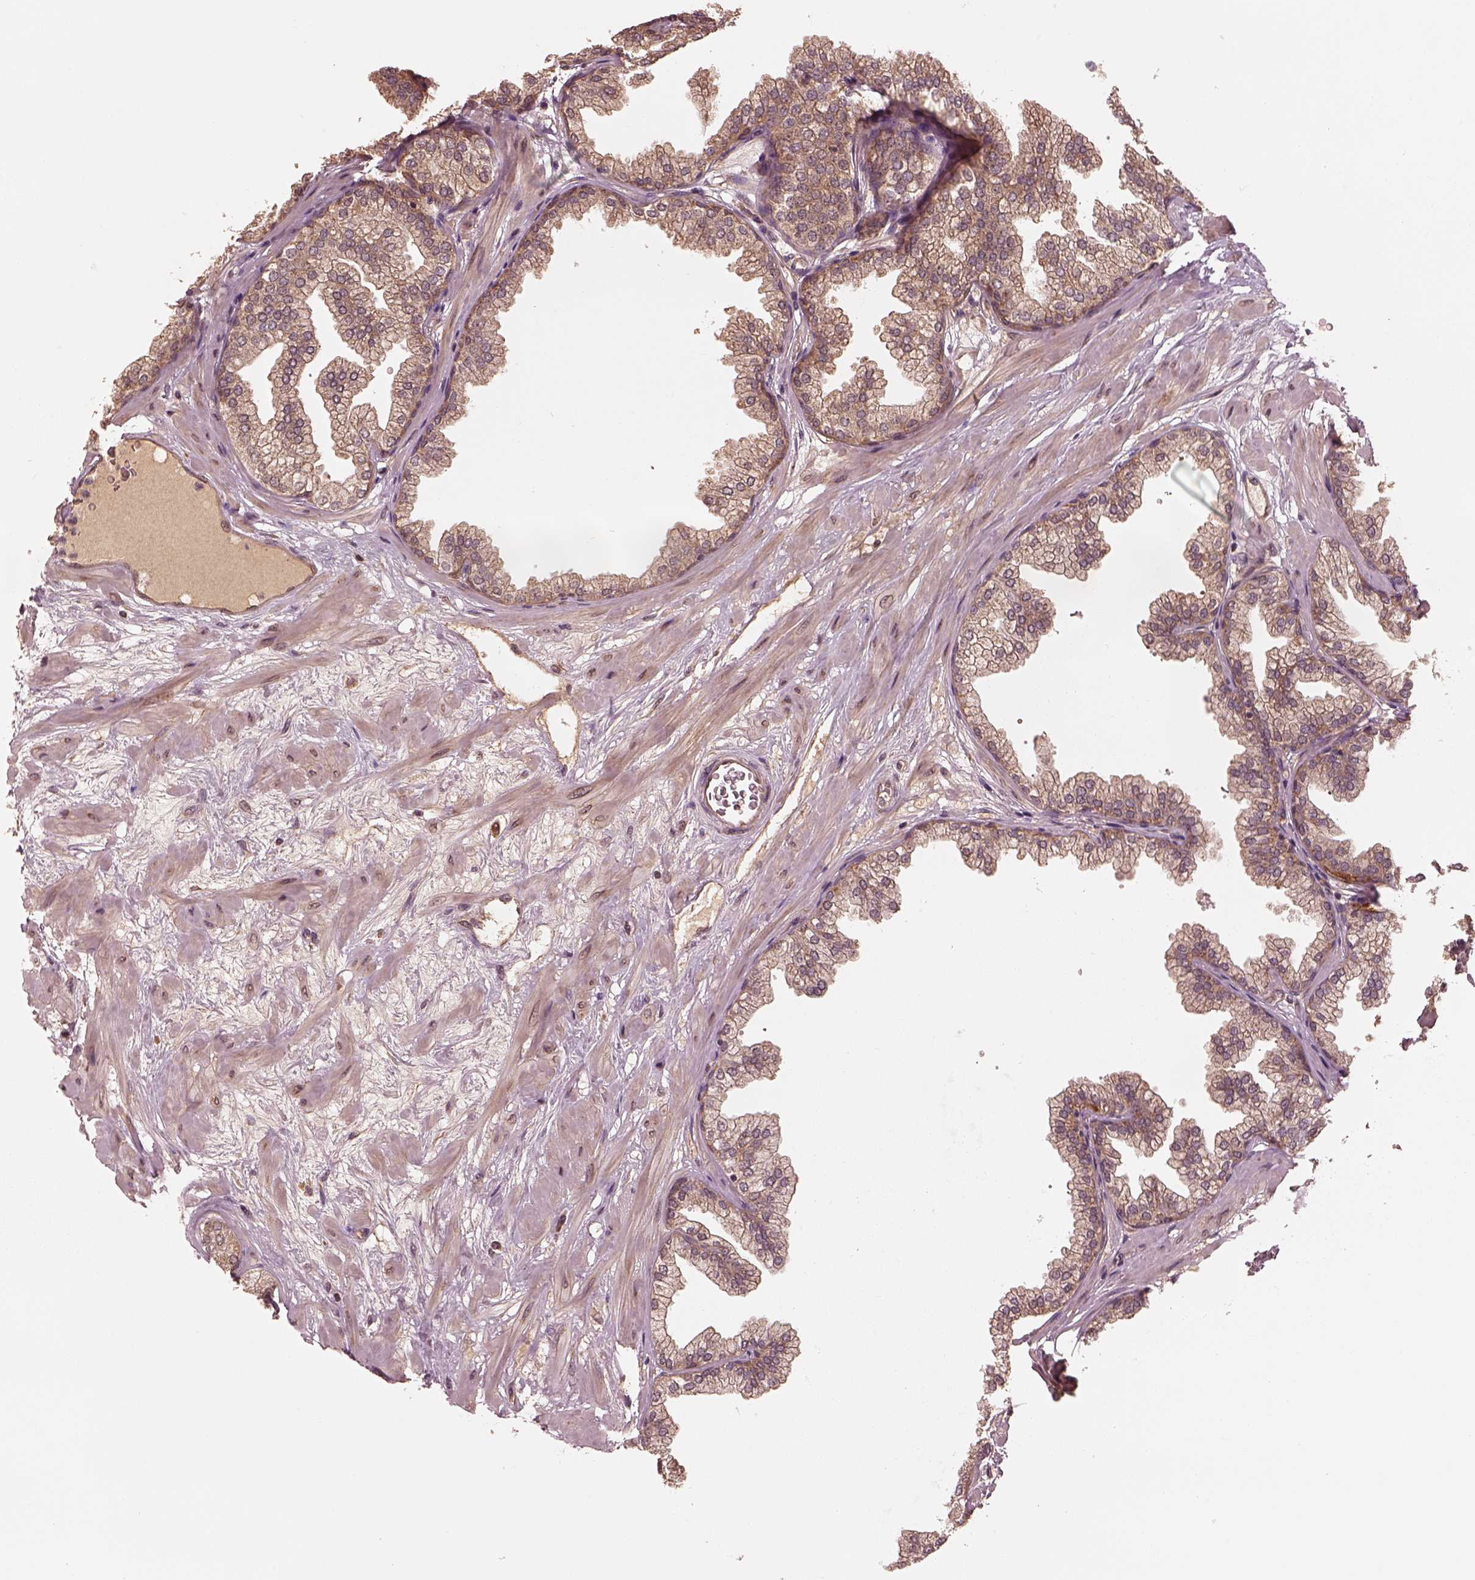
{"staining": {"intensity": "moderate", "quantity": ">75%", "location": "cytoplasmic/membranous"}, "tissue": "prostate", "cell_type": "Glandular cells", "image_type": "normal", "snomed": [{"axis": "morphology", "description": "Normal tissue, NOS"}, {"axis": "topography", "description": "Prostate"}], "caption": "Glandular cells exhibit medium levels of moderate cytoplasmic/membranous positivity in approximately >75% of cells in normal human prostate.", "gene": "RPS5", "patient": {"sex": "male", "age": 37}}